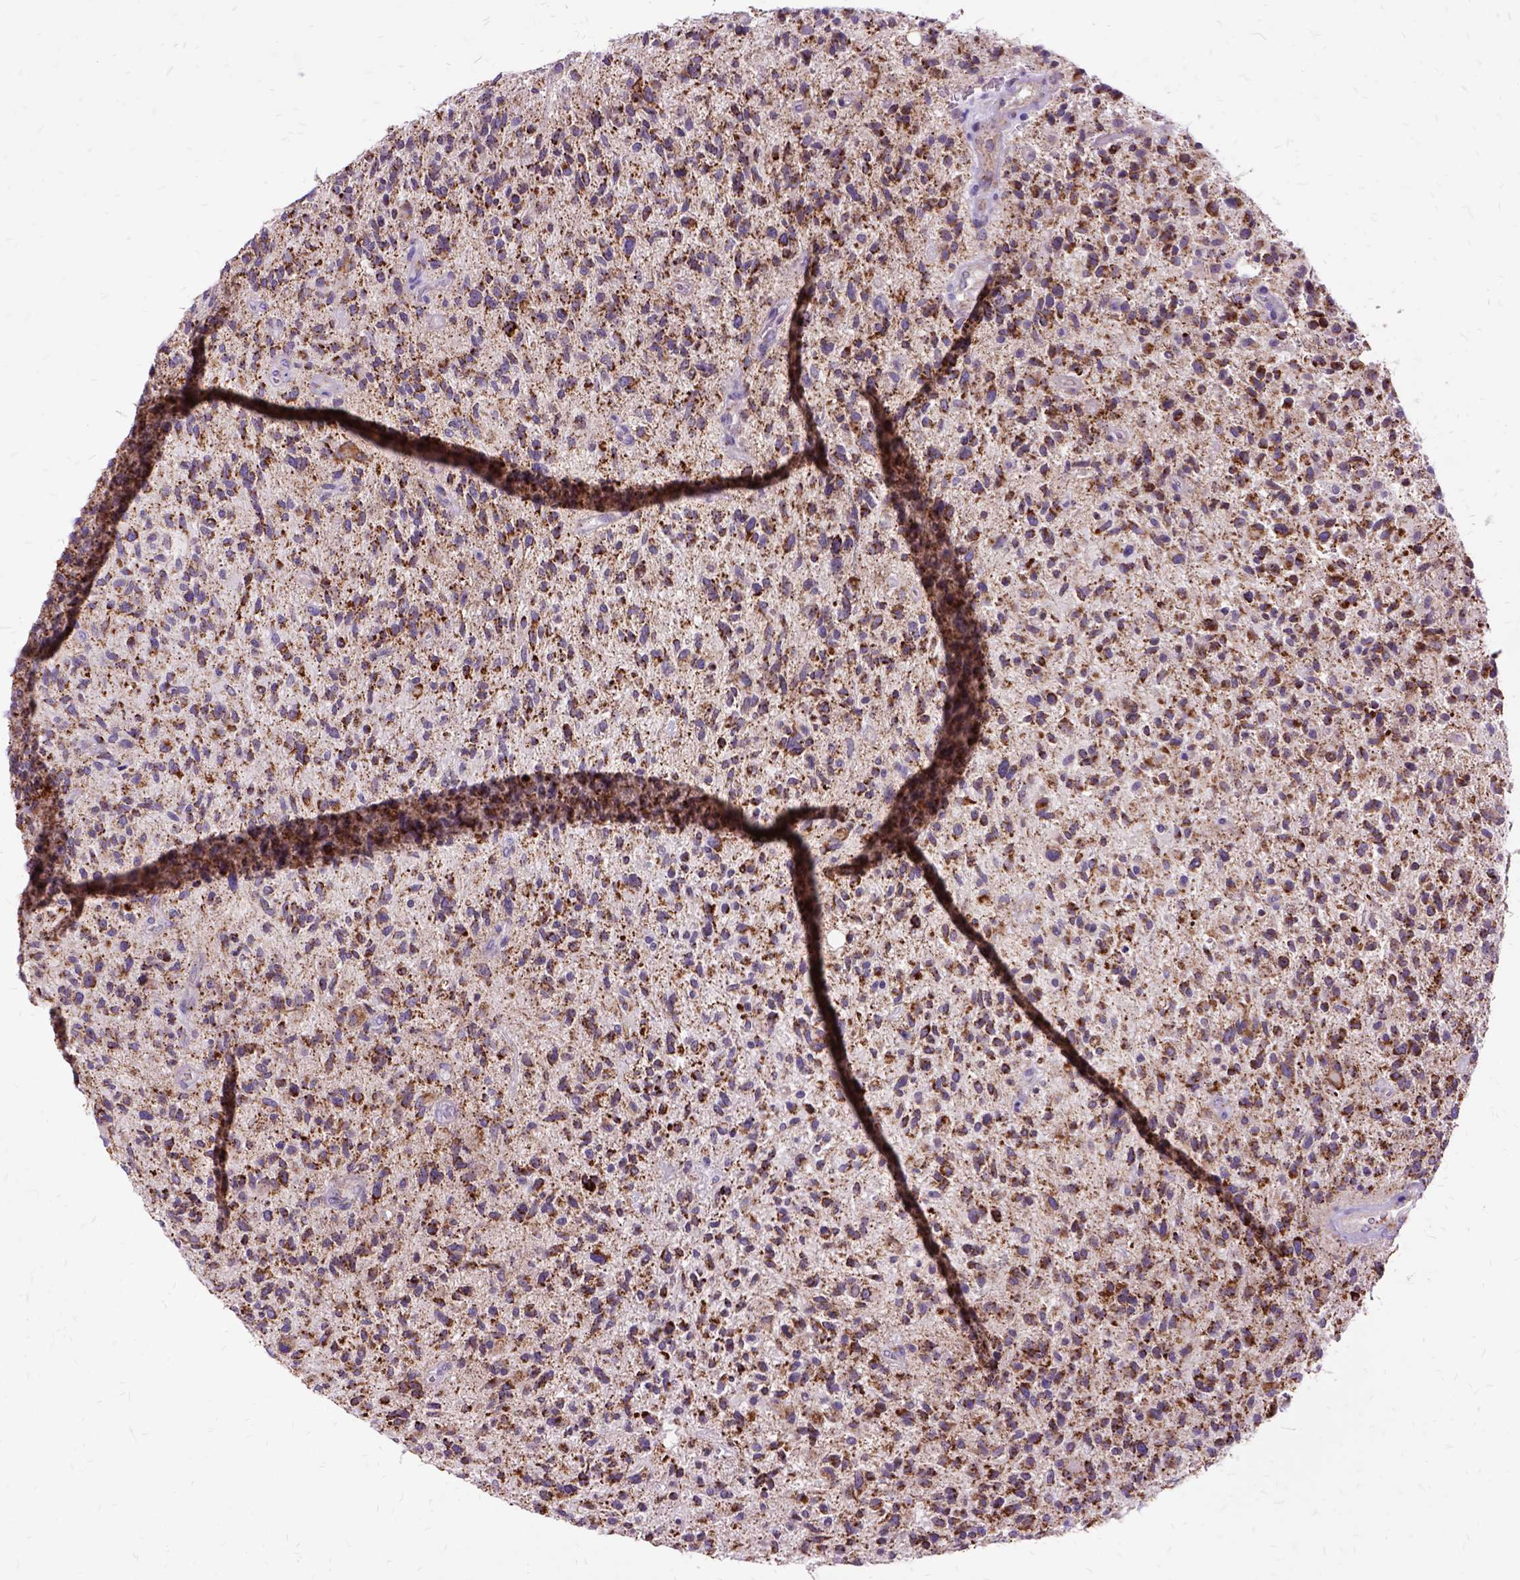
{"staining": {"intensity": "strong", "quantity": ">75%", "location": "cytoplasmic/membranous"}, "tissue": "glioma", "cell_type": "Tumor cells", "image_type": "cancer", "snomed": [{"axis": "morphology", "description": "Glioma, malignant, High grade"}, {"axis": "topography", "description": "Brain"}], "caption": "Malignant glioma (high-grade) tissue demonstrates strong cytoplasmic/membranous expression in approximately >75% of tumor cells, visualized by immunohistochemistry. (DAB IHC, brown staining for protein, blue staining for nuclei).", "gene": "OXCT1", "patient": {"sex": "male", "age": 47}}